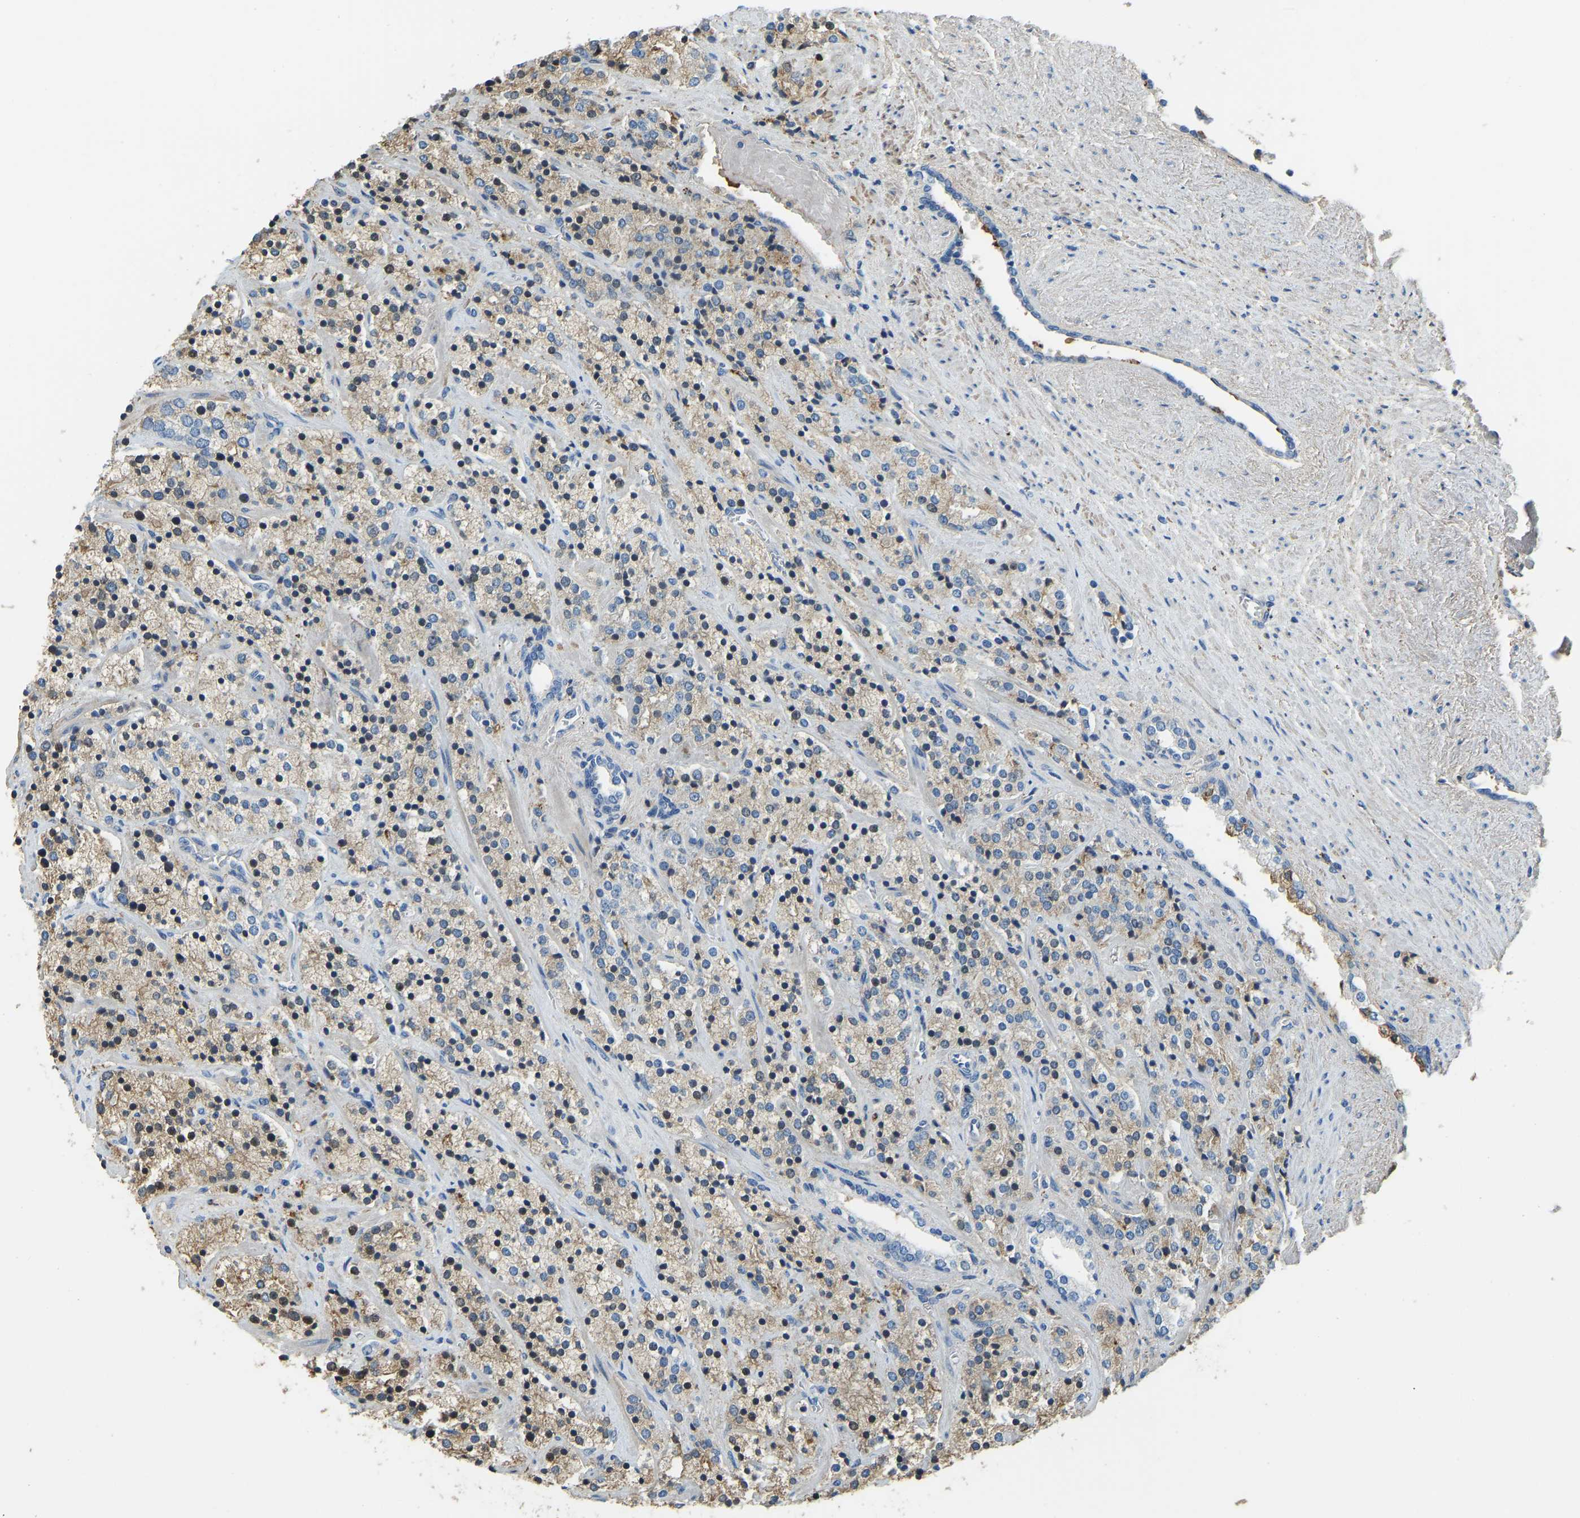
{"staining": {"intensity": "negative", "quantity": "none", "location": "none"}, "tissue": "prostate cancer", "cell_type": "Tumor cells", "image_type": "cancer", "snomed": [{"axis": "morphology", "description": "Adenocarcinoma, High grade"}, {"axis": "topography", "description": "Prostate"}], "caption": "Immunohistochemical staining of adenocarcinoma (high-grade) (prostate) demonstrates no significant expression in tumor cells. (DAB (3,3'-diaminobenzidine) IHC with hematoxylin counter stain).", "gene": "THBS4", "patient": {"sex": "male", "age": 71}}